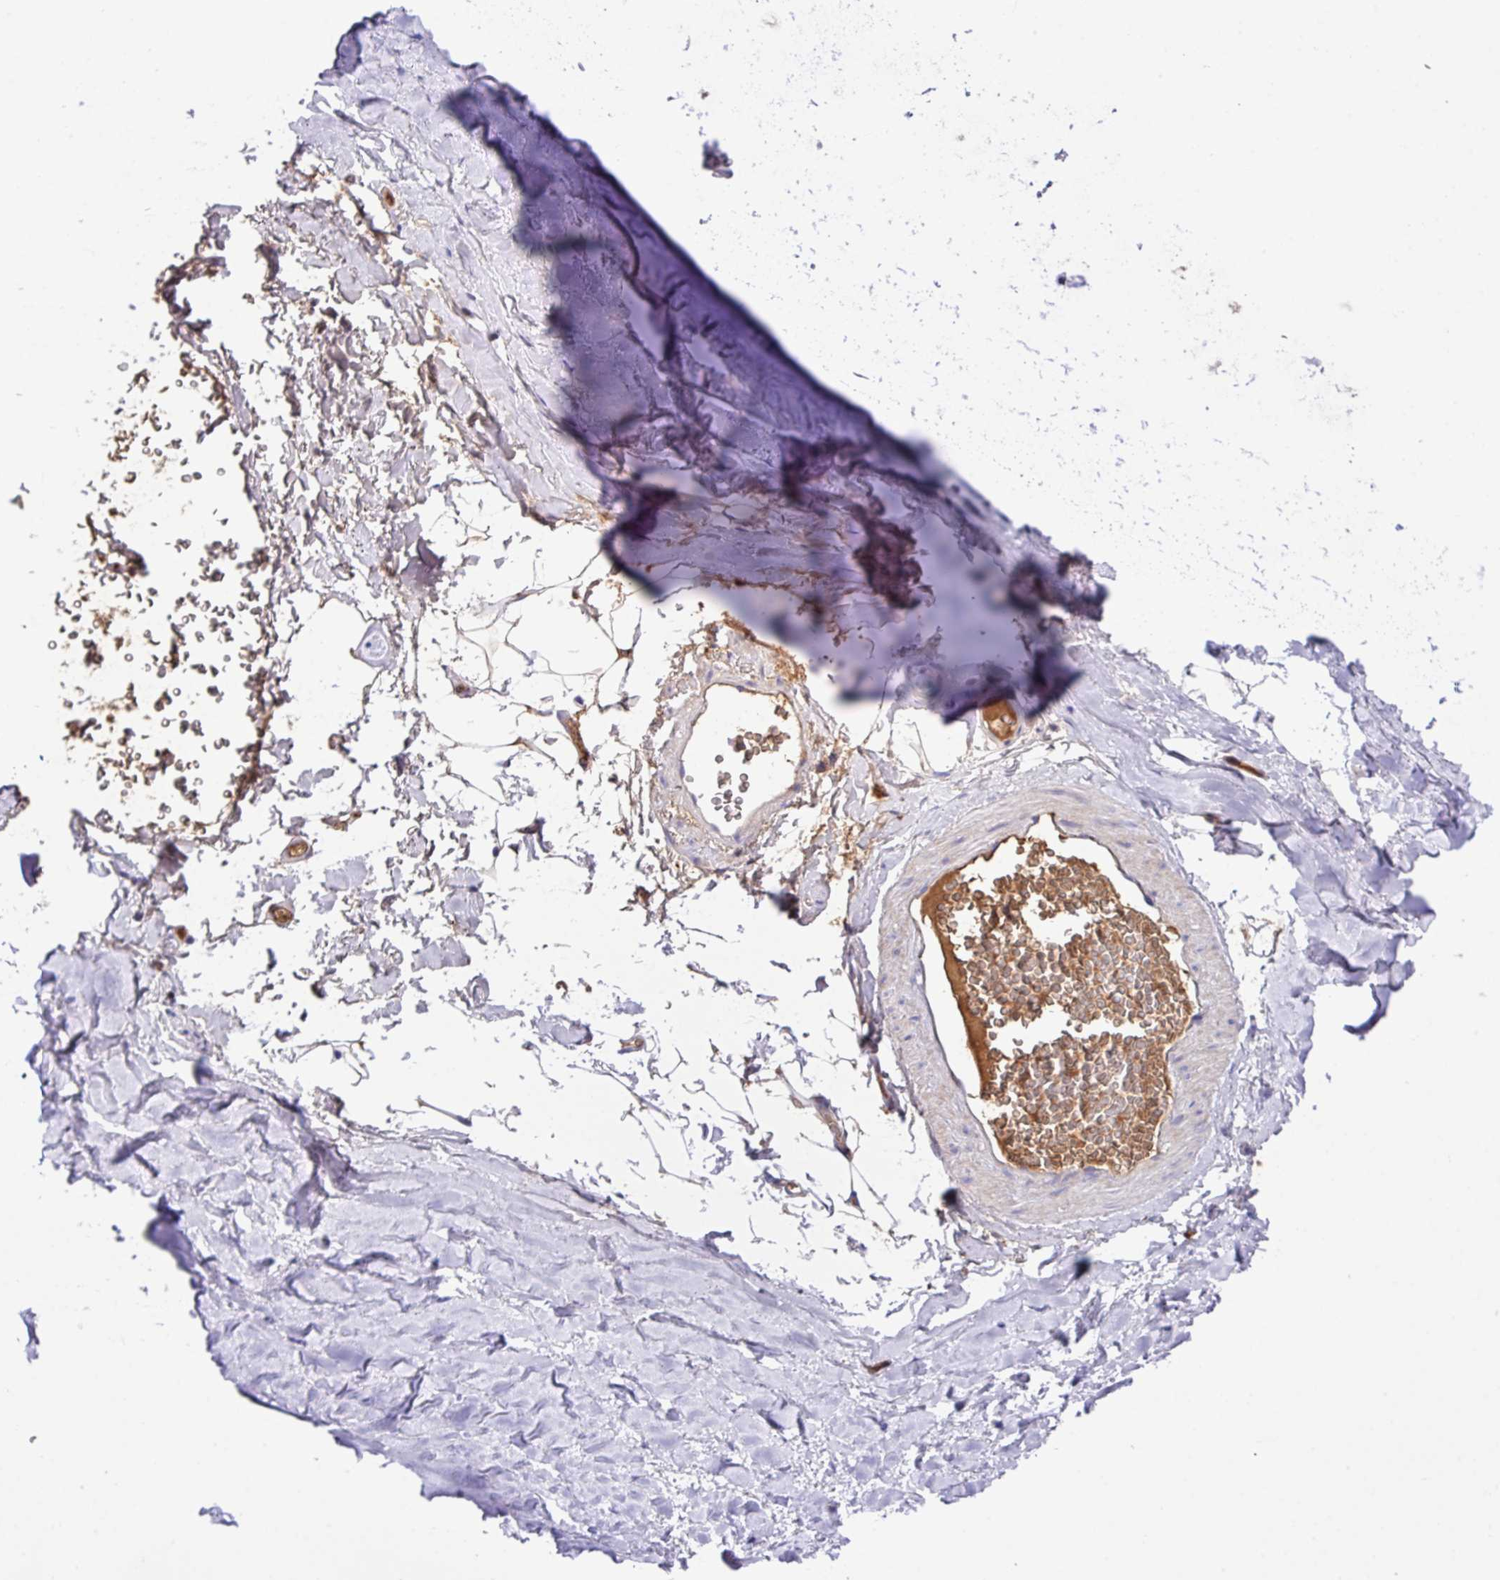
{"staining": {"intensity": "moderate", "quantity": "25%-75%", "location": "cytoplasmic/membranous"}, "tissue": "adipose tissue", "cell_type": "Adipocytes", "image_type": "normal", "snomed": [{"axis": "morphology", "description": "Normal tissue, NOS"}, {"axis": "topography", "description": "Cartilage tissue"}, {"axis": "topography", "description": "Bronchus"}], "caption": "The photomicrograph reveals staining of normal adipose tissue, revealing moderate cytoplasmic/membranous protein staining (brown color) within adipocytes.", "gene": "DNAL1", "patient": {"sex": "female", "age": 72}}